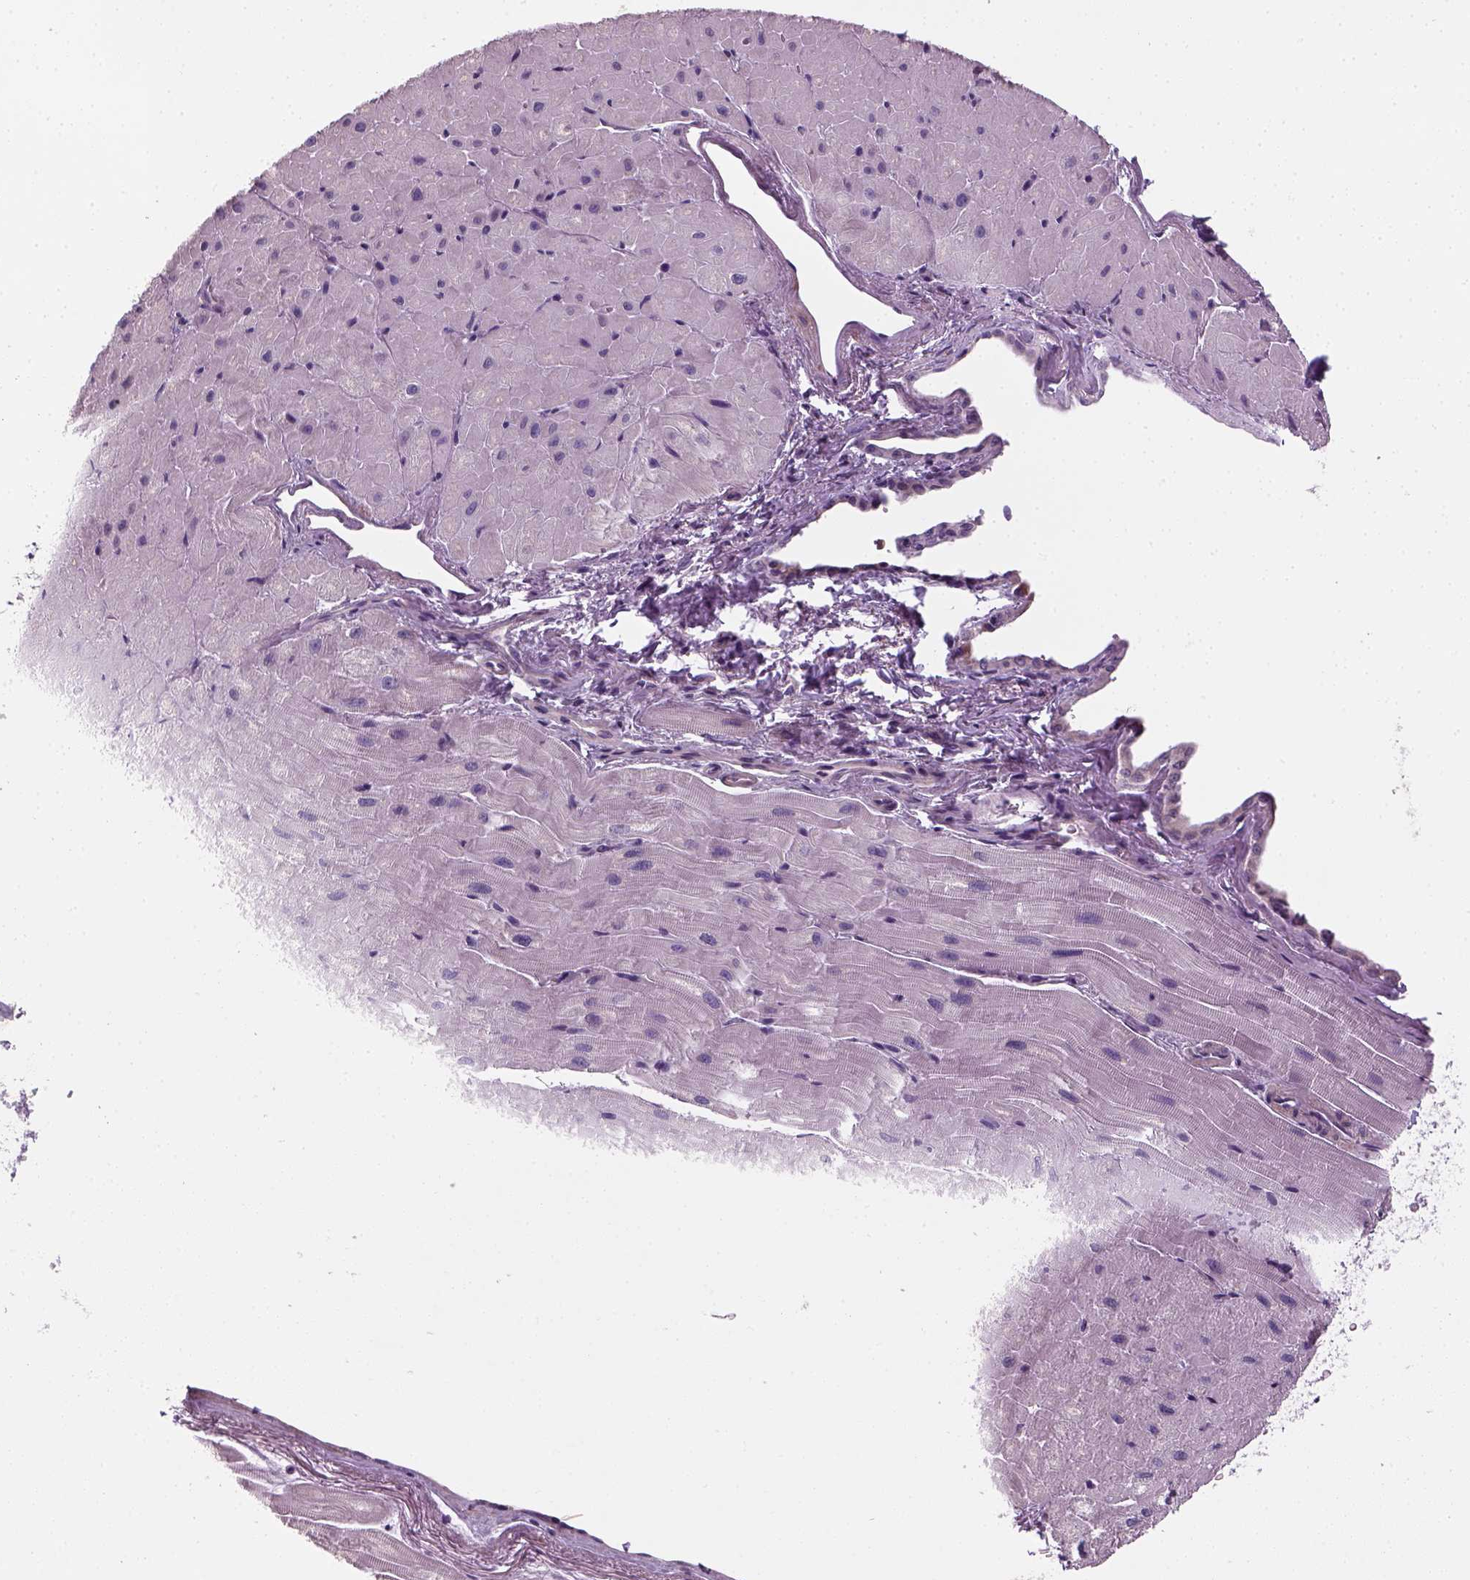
{"staining": {"intensity": "negative", "quantity": "none", "location": "none"}, "tissue": "heart muscle", "cell_type": "Cardiomyocytes", "image_type": "normal", "snomed": [{"axis": "morphology", "description": "Normal tissue, NOS"}, {"axis": "topography", "description": "Heart"}], "caption": "Cardiomyocytes show no significant protein expression in benign heart muscle.", "gene": "ELOVL3", "patient": {"sex": "male", "age": 62}}